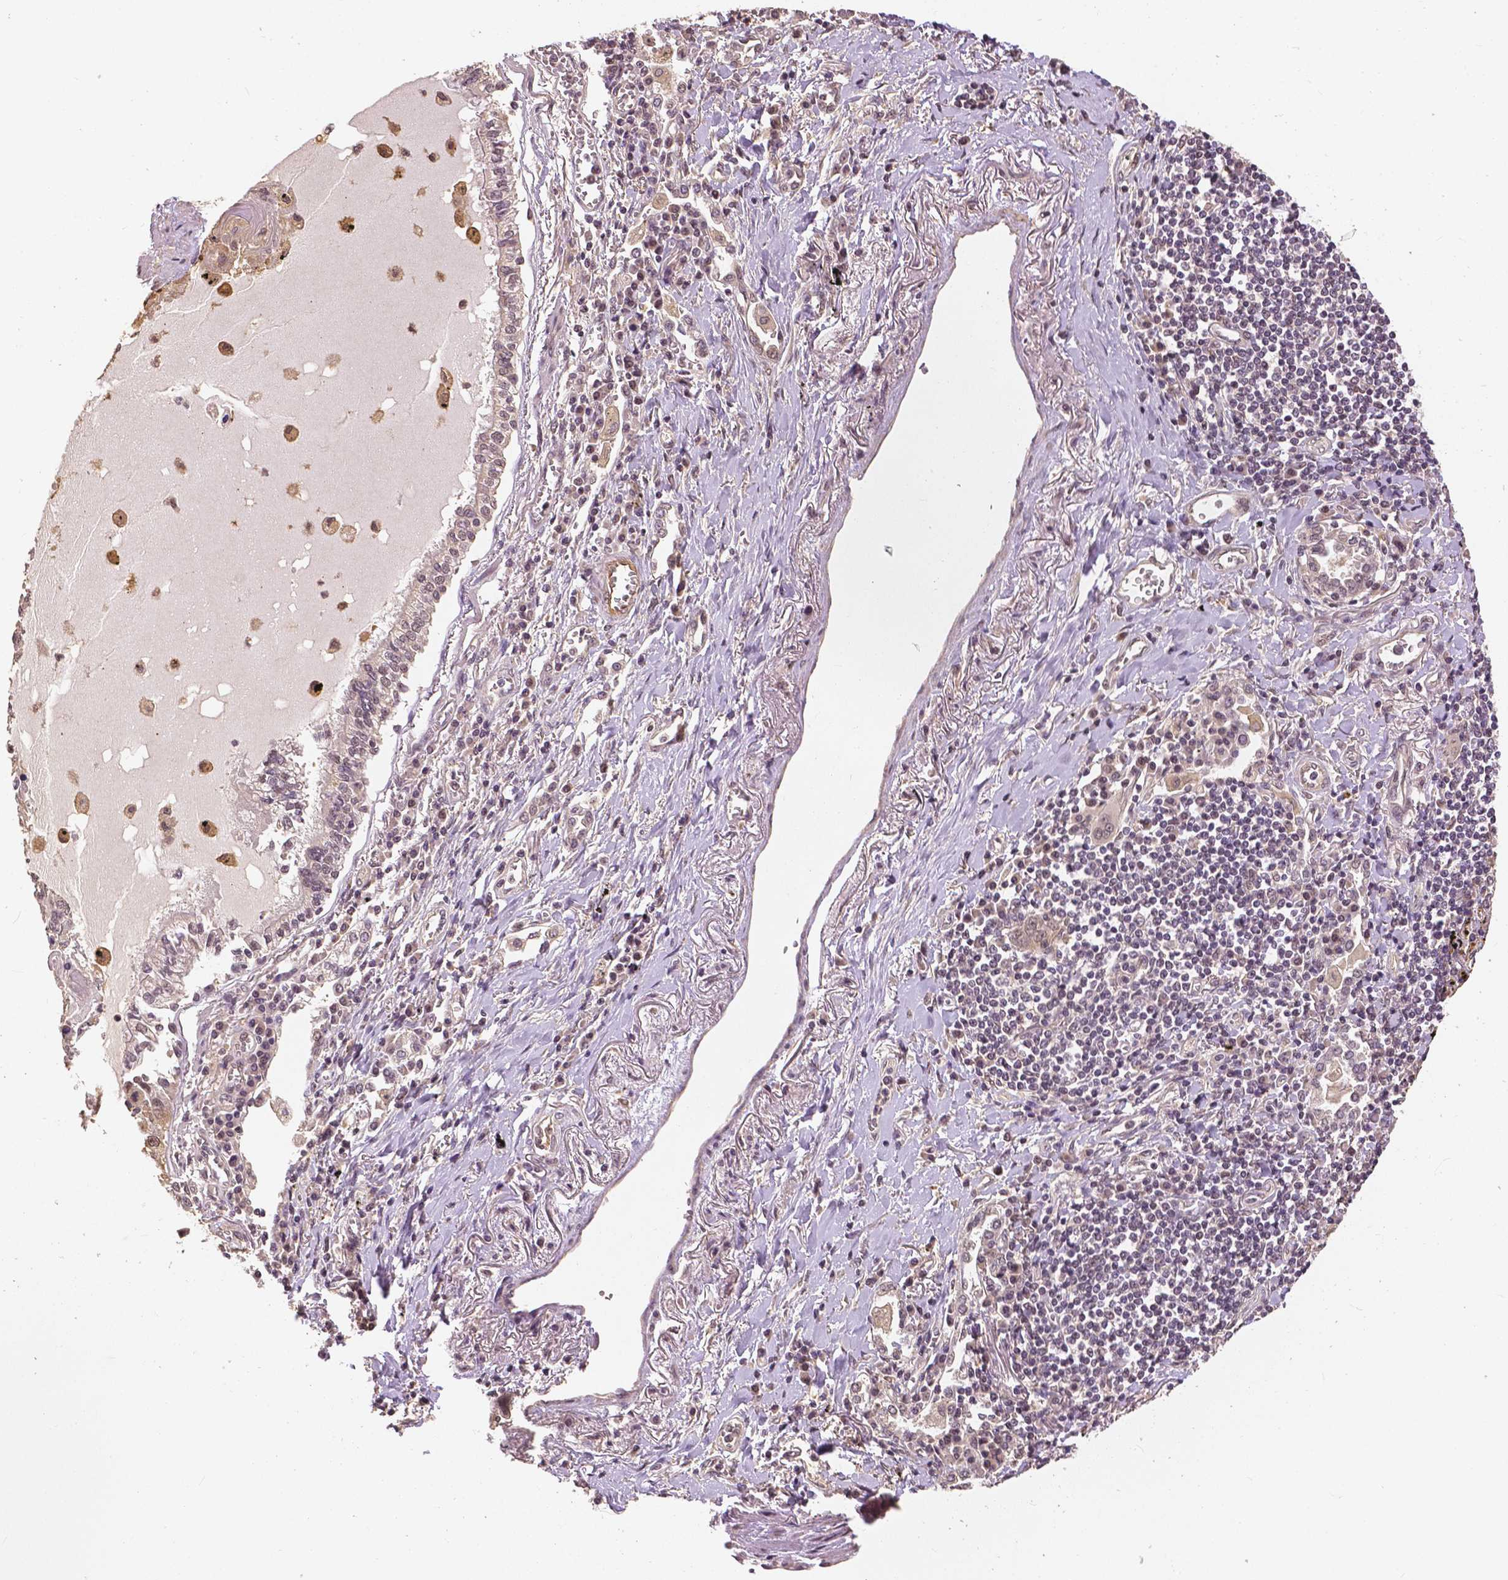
{"staining": {"intensity": "negative", "quantity": "none", "location": "none"}, "tissue": "lung cancer", "cell_type": "Tumor cells", "image_type": "cancer", "snomed": [{"axis": "morphology", "description": "Squamous cell carcinoma, NOS"}, {"axis": "topography", "description": "Lung"}], "caption": "Image shows no protein staining in tumor cells of lung squamous cell carcinoma tissue.", "gene": "MAP1LC3B", "patient": {"sex": "male", "age": 78}}